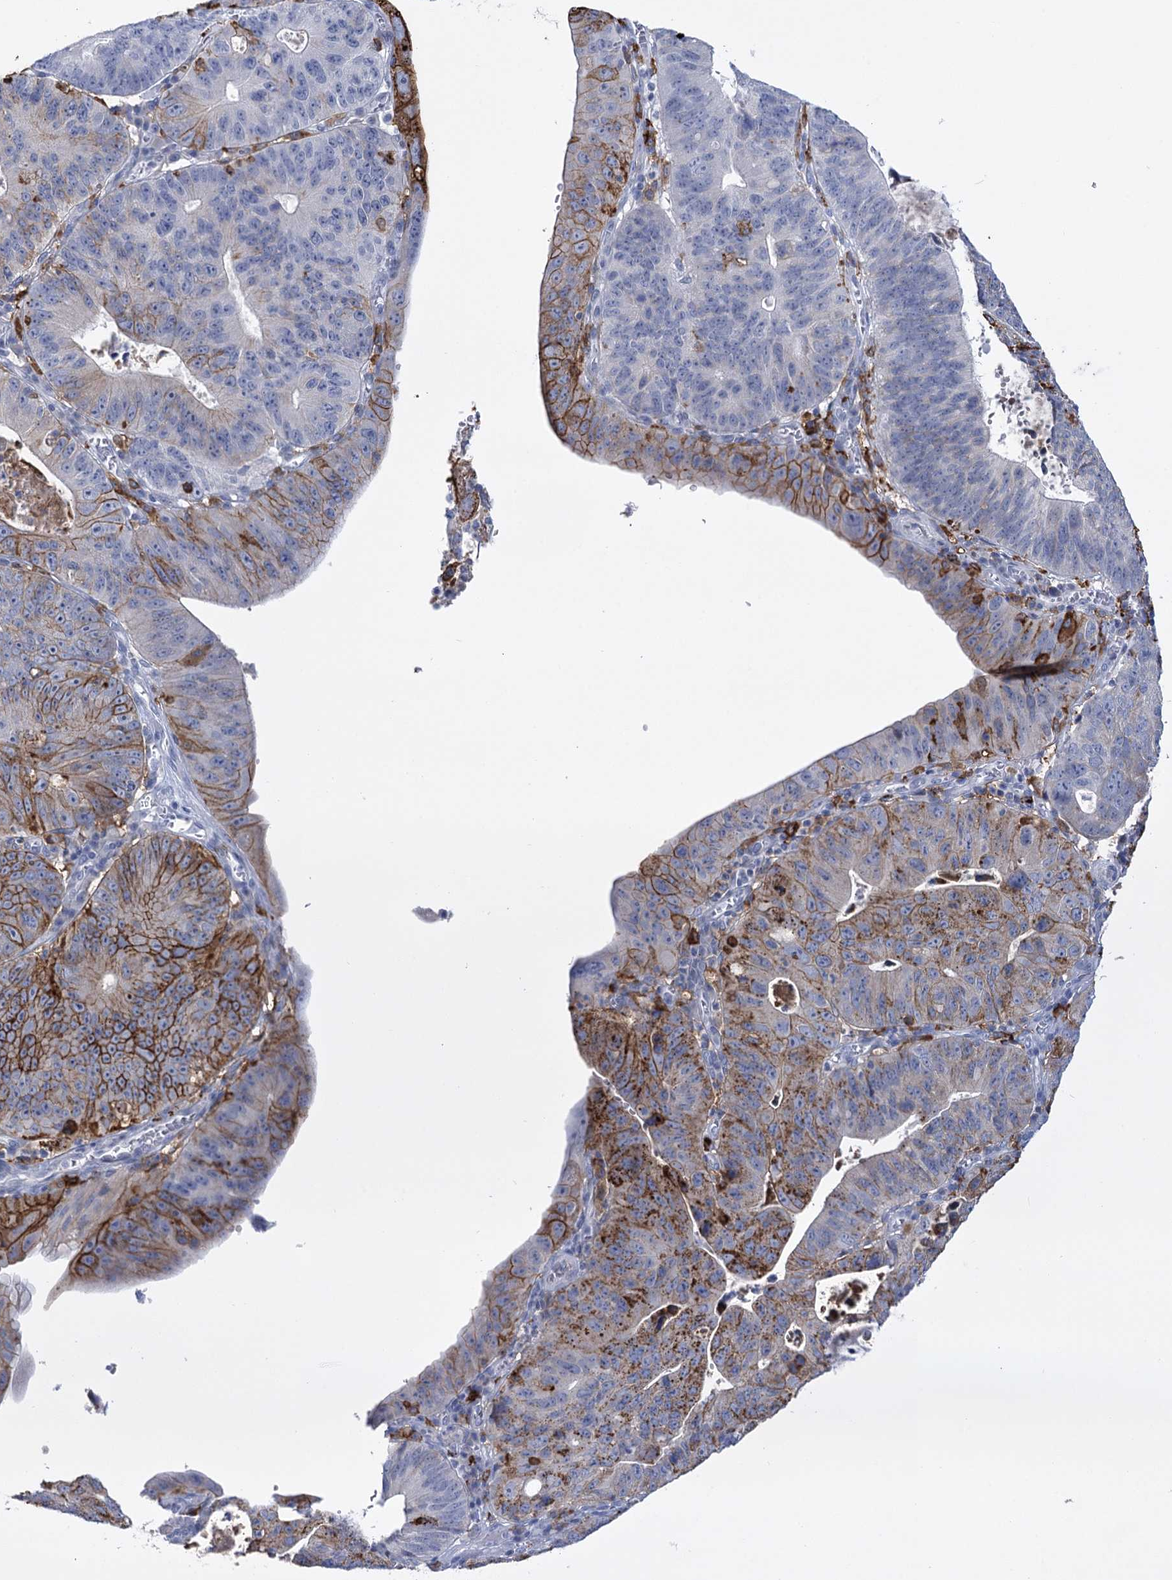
{"staining": {"intensity": "strong", "quantity": "25%-75%", "location": "cytoplasmic/membranous"}, "tissue": "stomach cancer", "cell_type": "Tumor cells", "image_type": "cancer", "snomed": [{"axis": "morphology", "description": "Adenocarcinoma, NOS"}, {"axis": "topography", "description": "Stomach"}], "caption": "A histopathology image showing strong cytoplasmic/membranous staining in about 25%-75% of tumor cells in adenocarcinoma (stomach), as visualized by brown immunohistochemical staining.", "gene": "PIWIL4", "patient": {"sex": "male", "age": 59}}